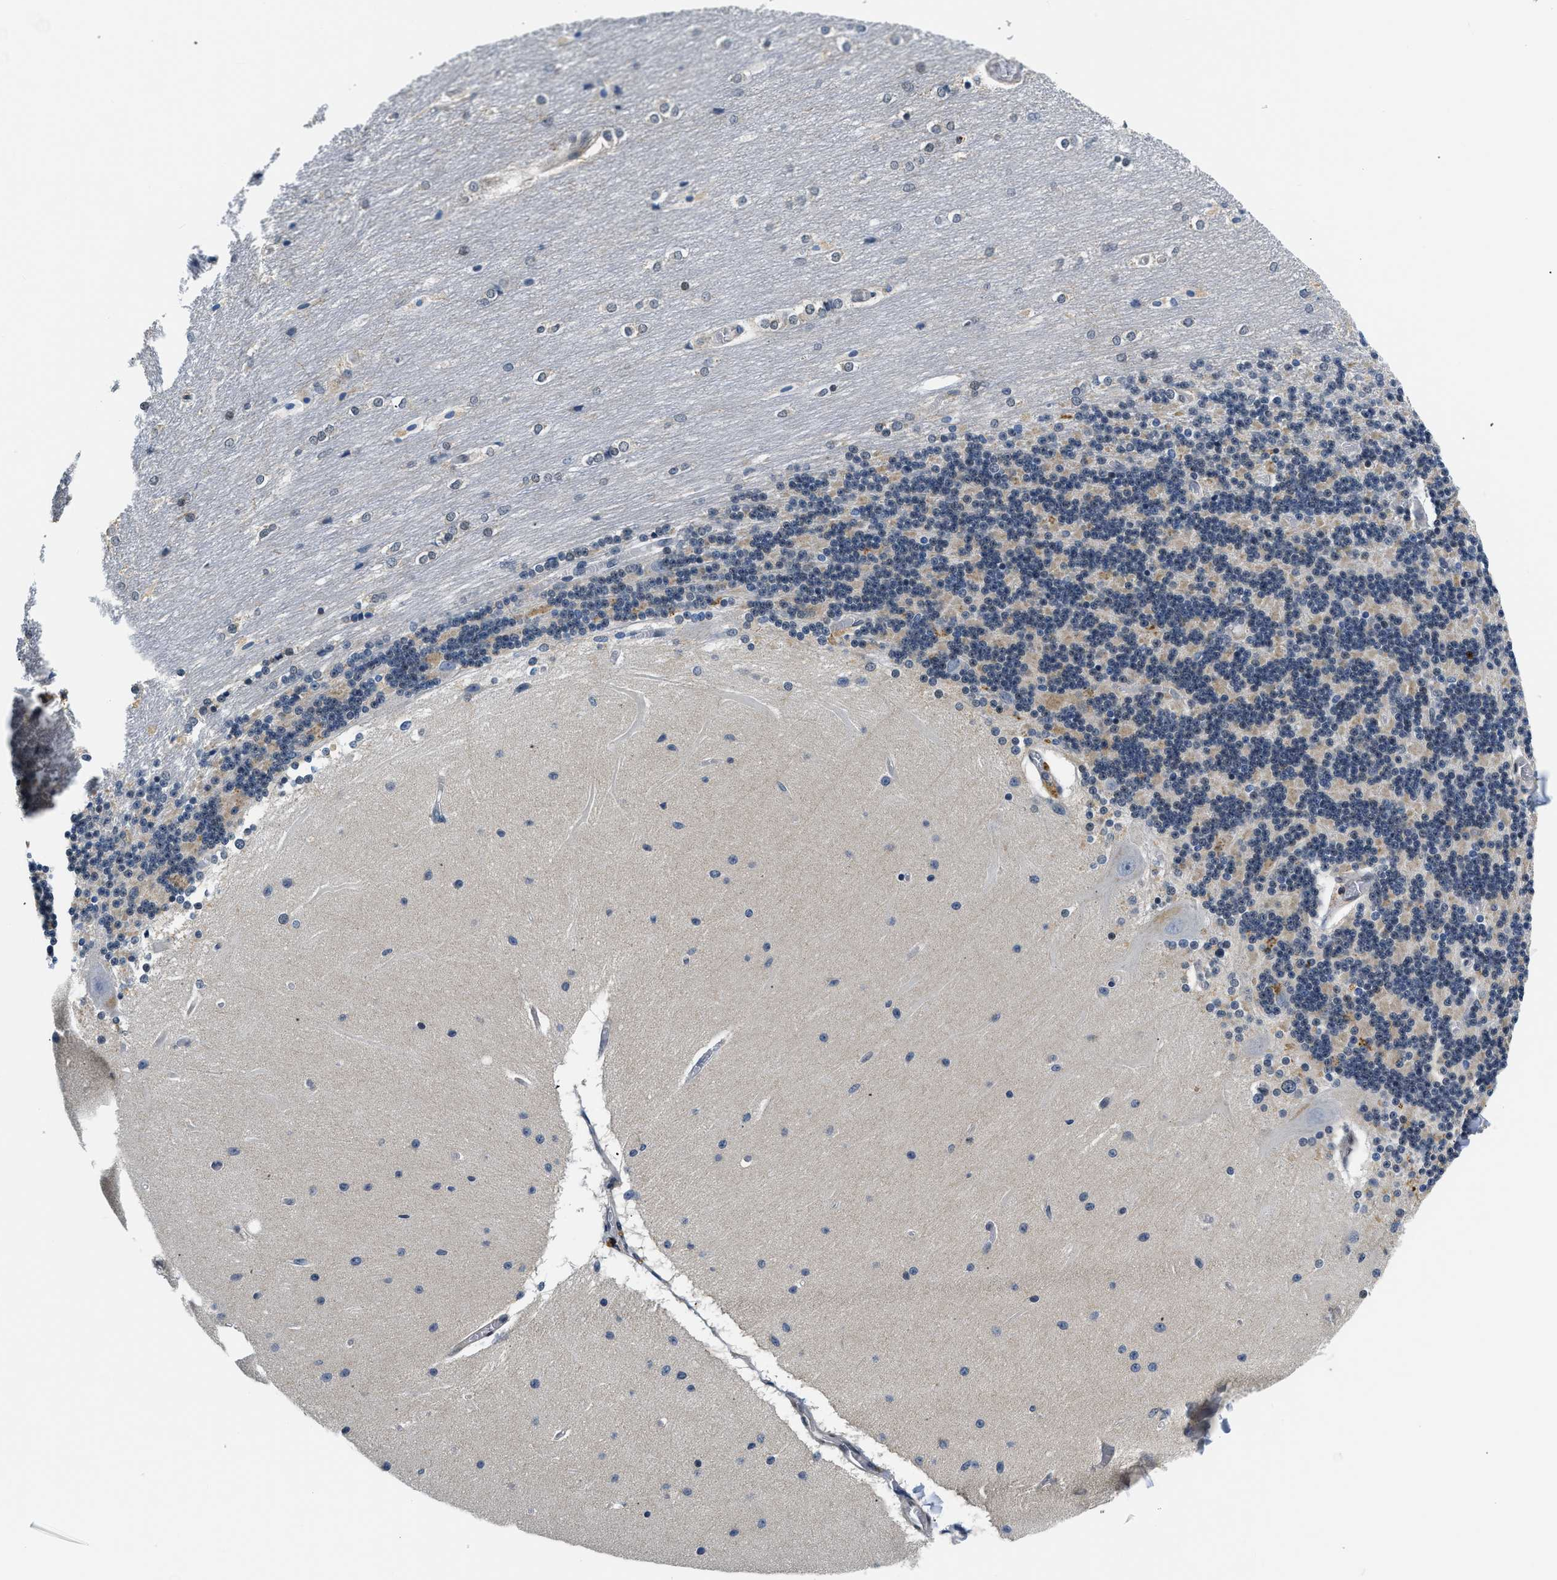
{"staining": {"intensity": "moderate", "quantity": "<25%", "location": "cytoplasmic/membranous"}, "tissue": "cerebellum", "cell_type": "Cells in granular layer", "image_type": "normal", "snomed": [{"axis": "morphology", "description": "Normal tissue, NOS"}, {"axis": "topography", "description": "Cerebellum"}], "caption": "The image shows immunohistochemical staining of unremarkable cerebellum. There is moderate cytoplasmic/membranous expression is present in about <25% of cells in granular layer.", "gene": "SMAD4", "patient": {"sex": "female", "age": 54}}